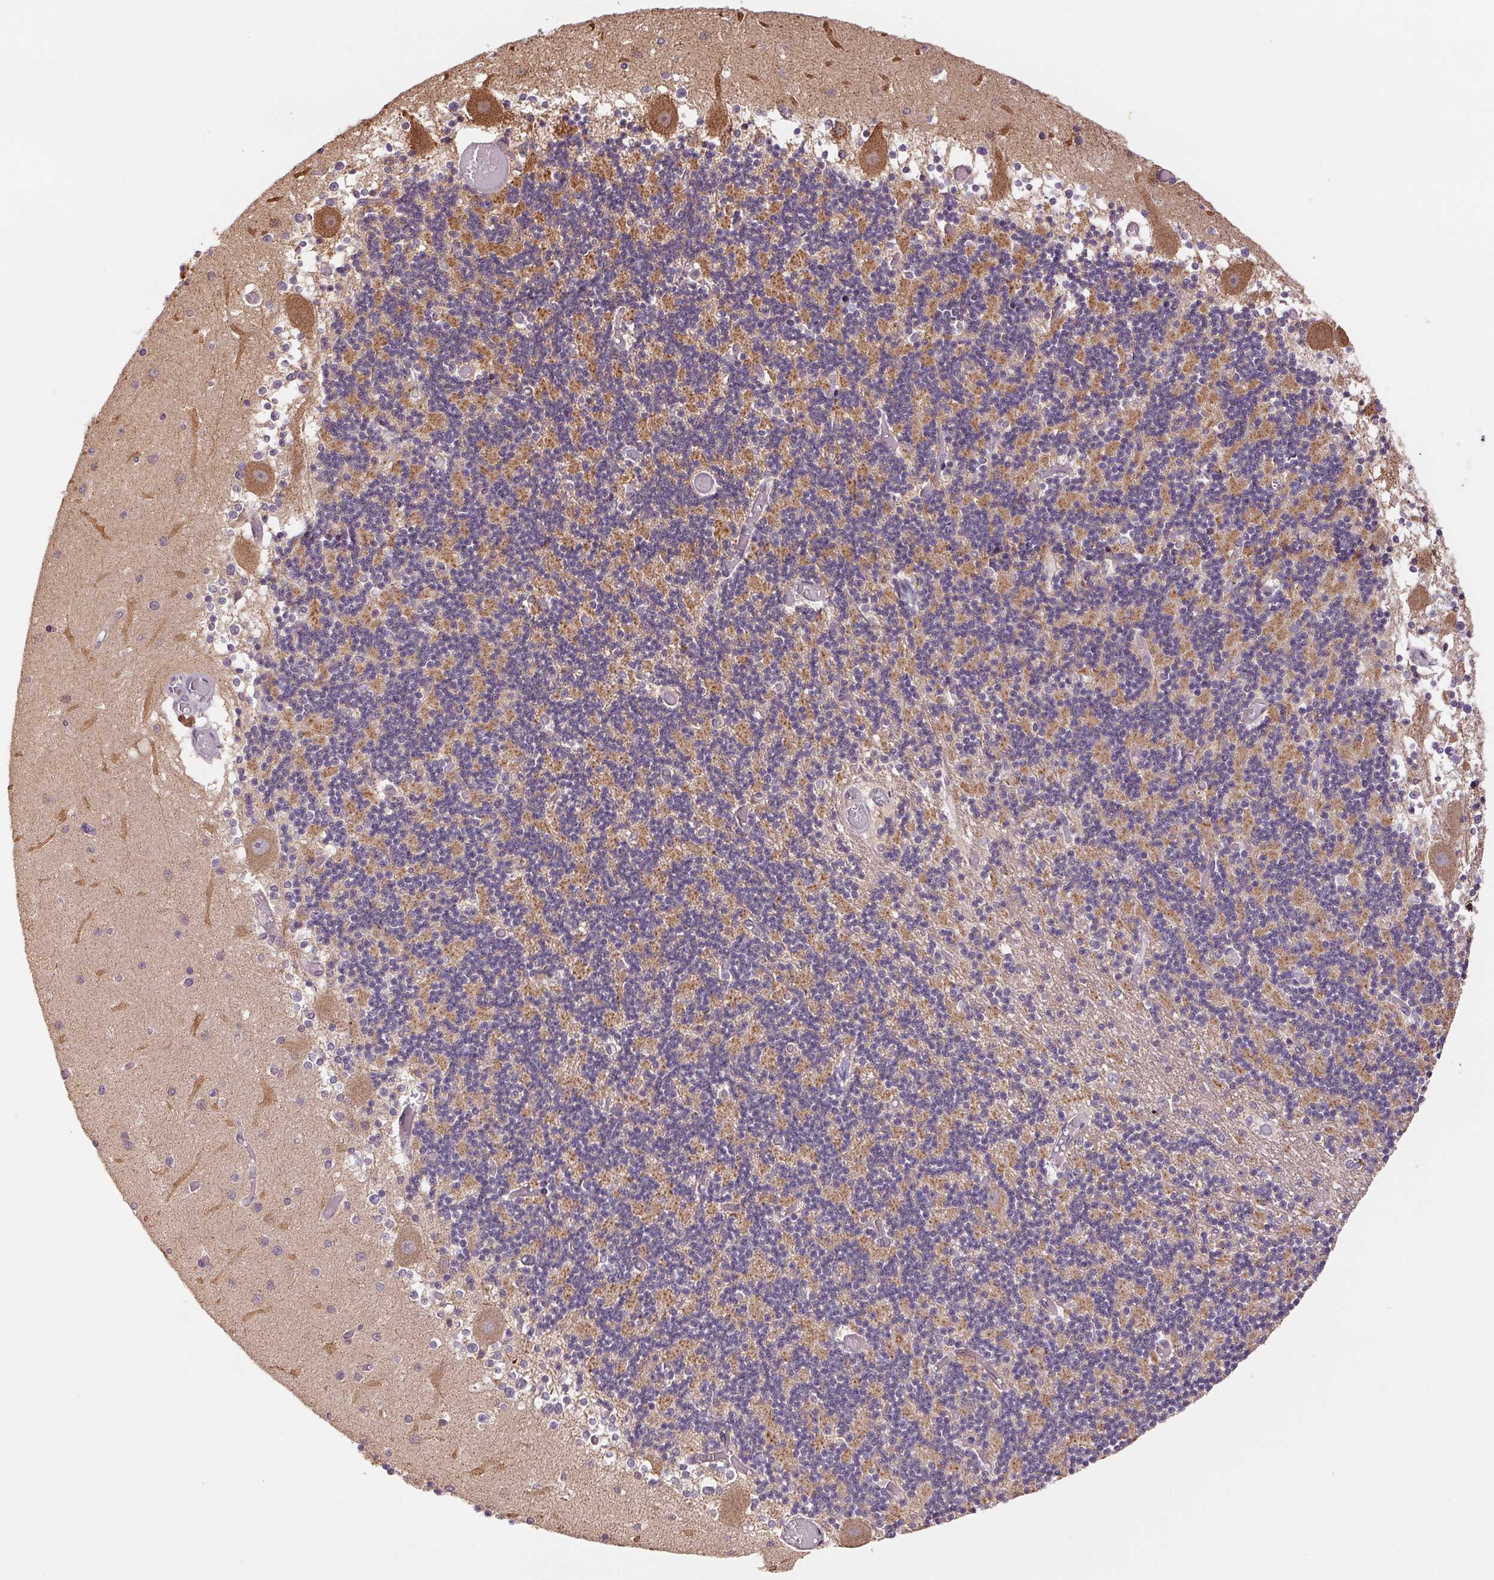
{"staining": {"intensity": "moderate", "quantity": "25%-75%", "location": "cytoplasmic/membranous"}, "tissue": "cerebellum", "cell_type": "Cells in granular layer", "image_type": "normal", "snomed": [{"axis": "morphology", "description": "Normal tissue, NOS"}, {"axis": "topography", "description": "Cerebellum"}], "caption": "Approximately 25%-75% of cells in granular layer in unremarkable human cerebellum demonstrate moderate cytoplasmic/membranous protein expression as visualized by brown immunohistochemical staining.", "gene": "SC5D", "patient": {"sex": "female", "age": 28}}